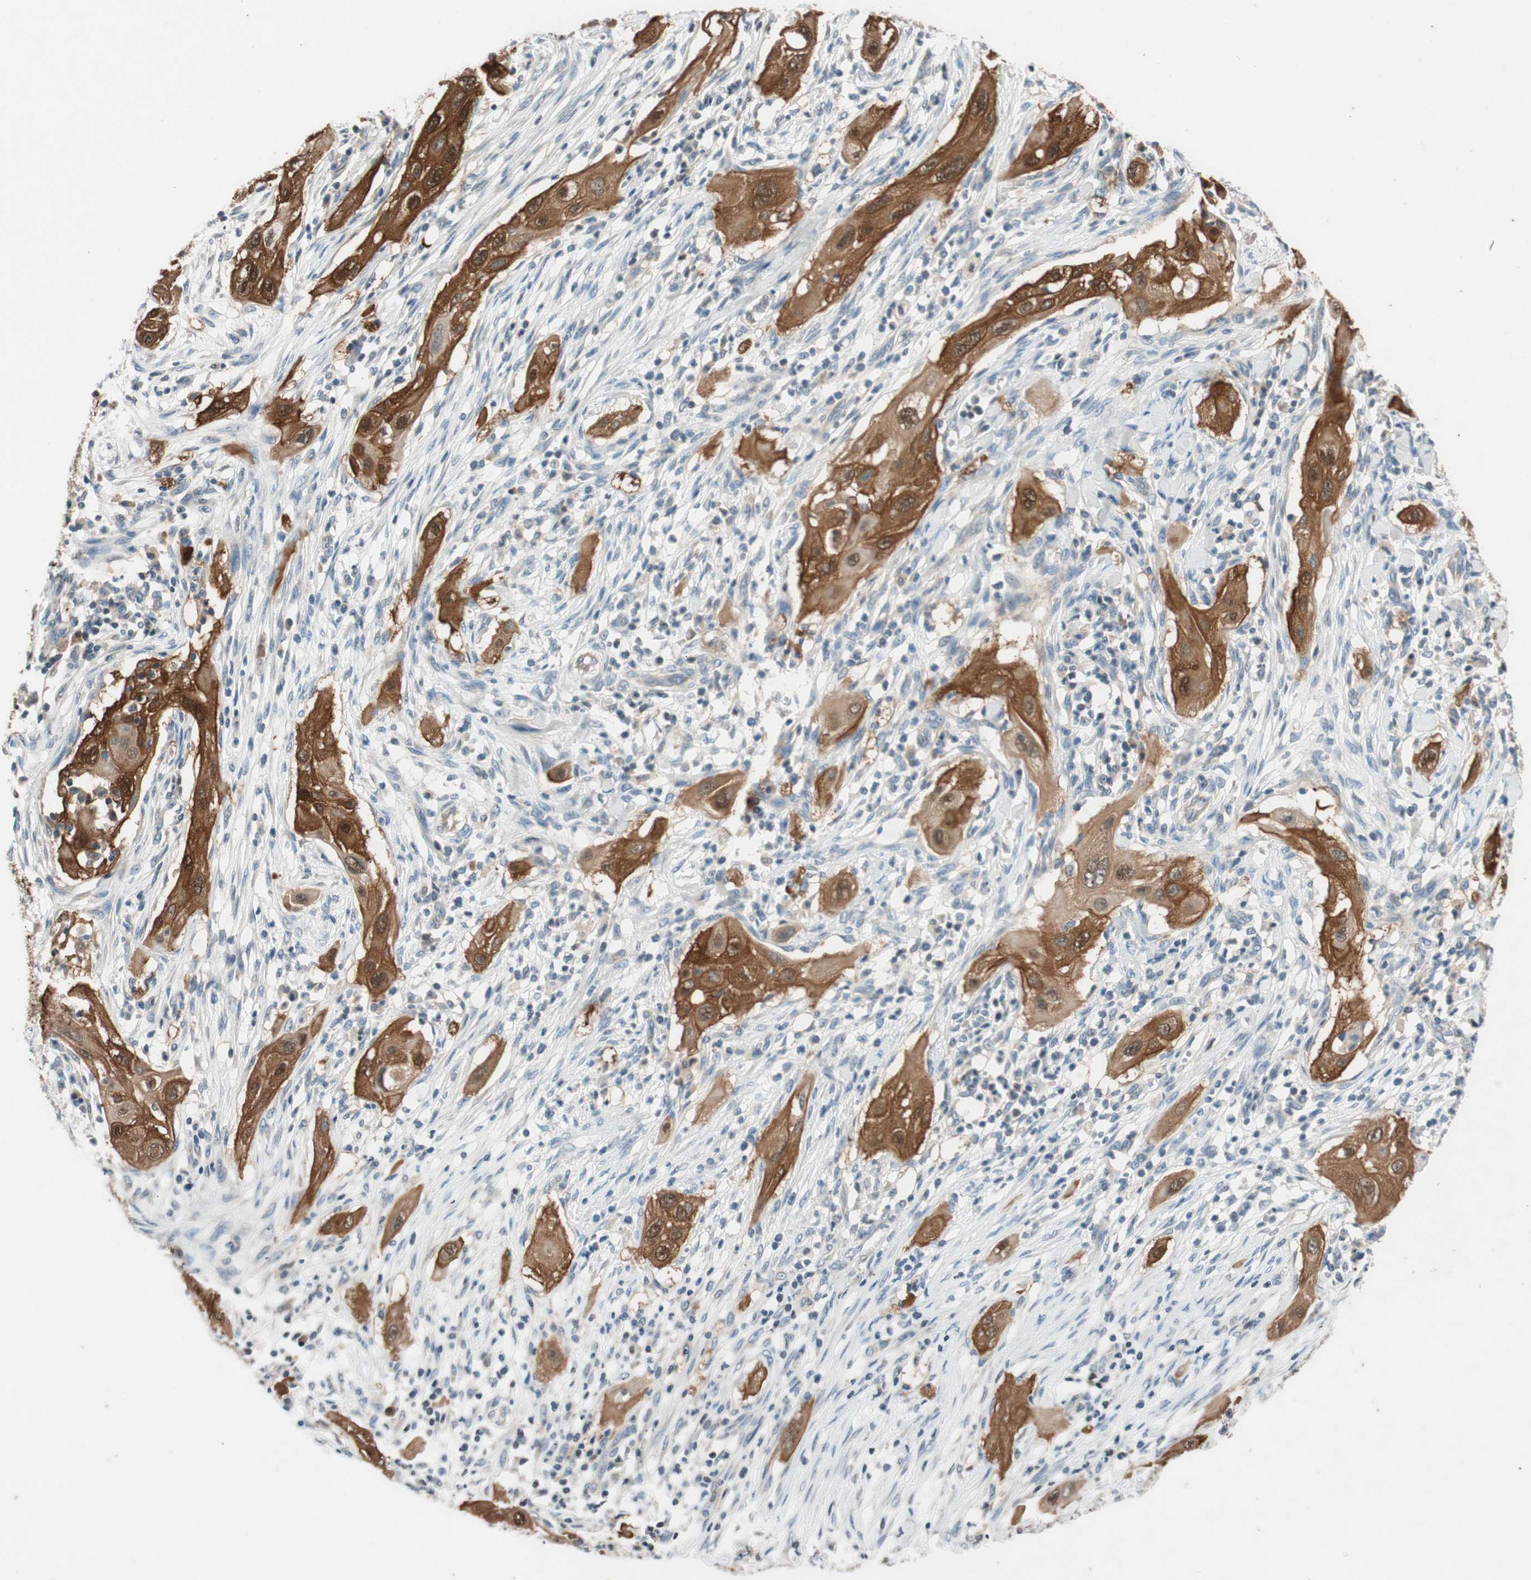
{"staining": {"intensity": "moderate", "quantity": ">75%", "location": "cytoplasmic/membranous,nuclear"}, "tissue": "lung cancer", "cell_type": "Tumor cells", "image_type": "cancer", "snomed": [{"axis": "morphology", "description": "Squamous cell carcinoma, NOS"}, {"axis": "topography", "description": "Lung"}], "caption": "A photomicrograph showing moderate cytoplasmic/membranous and nuclear positivity in about >75% of tumor cells in lung squamous cell carcinoma, as visualized by brown immunohistochemical staining.", "gene": "SERPINB5", "patient": {"sex": "female", "age": 47}}